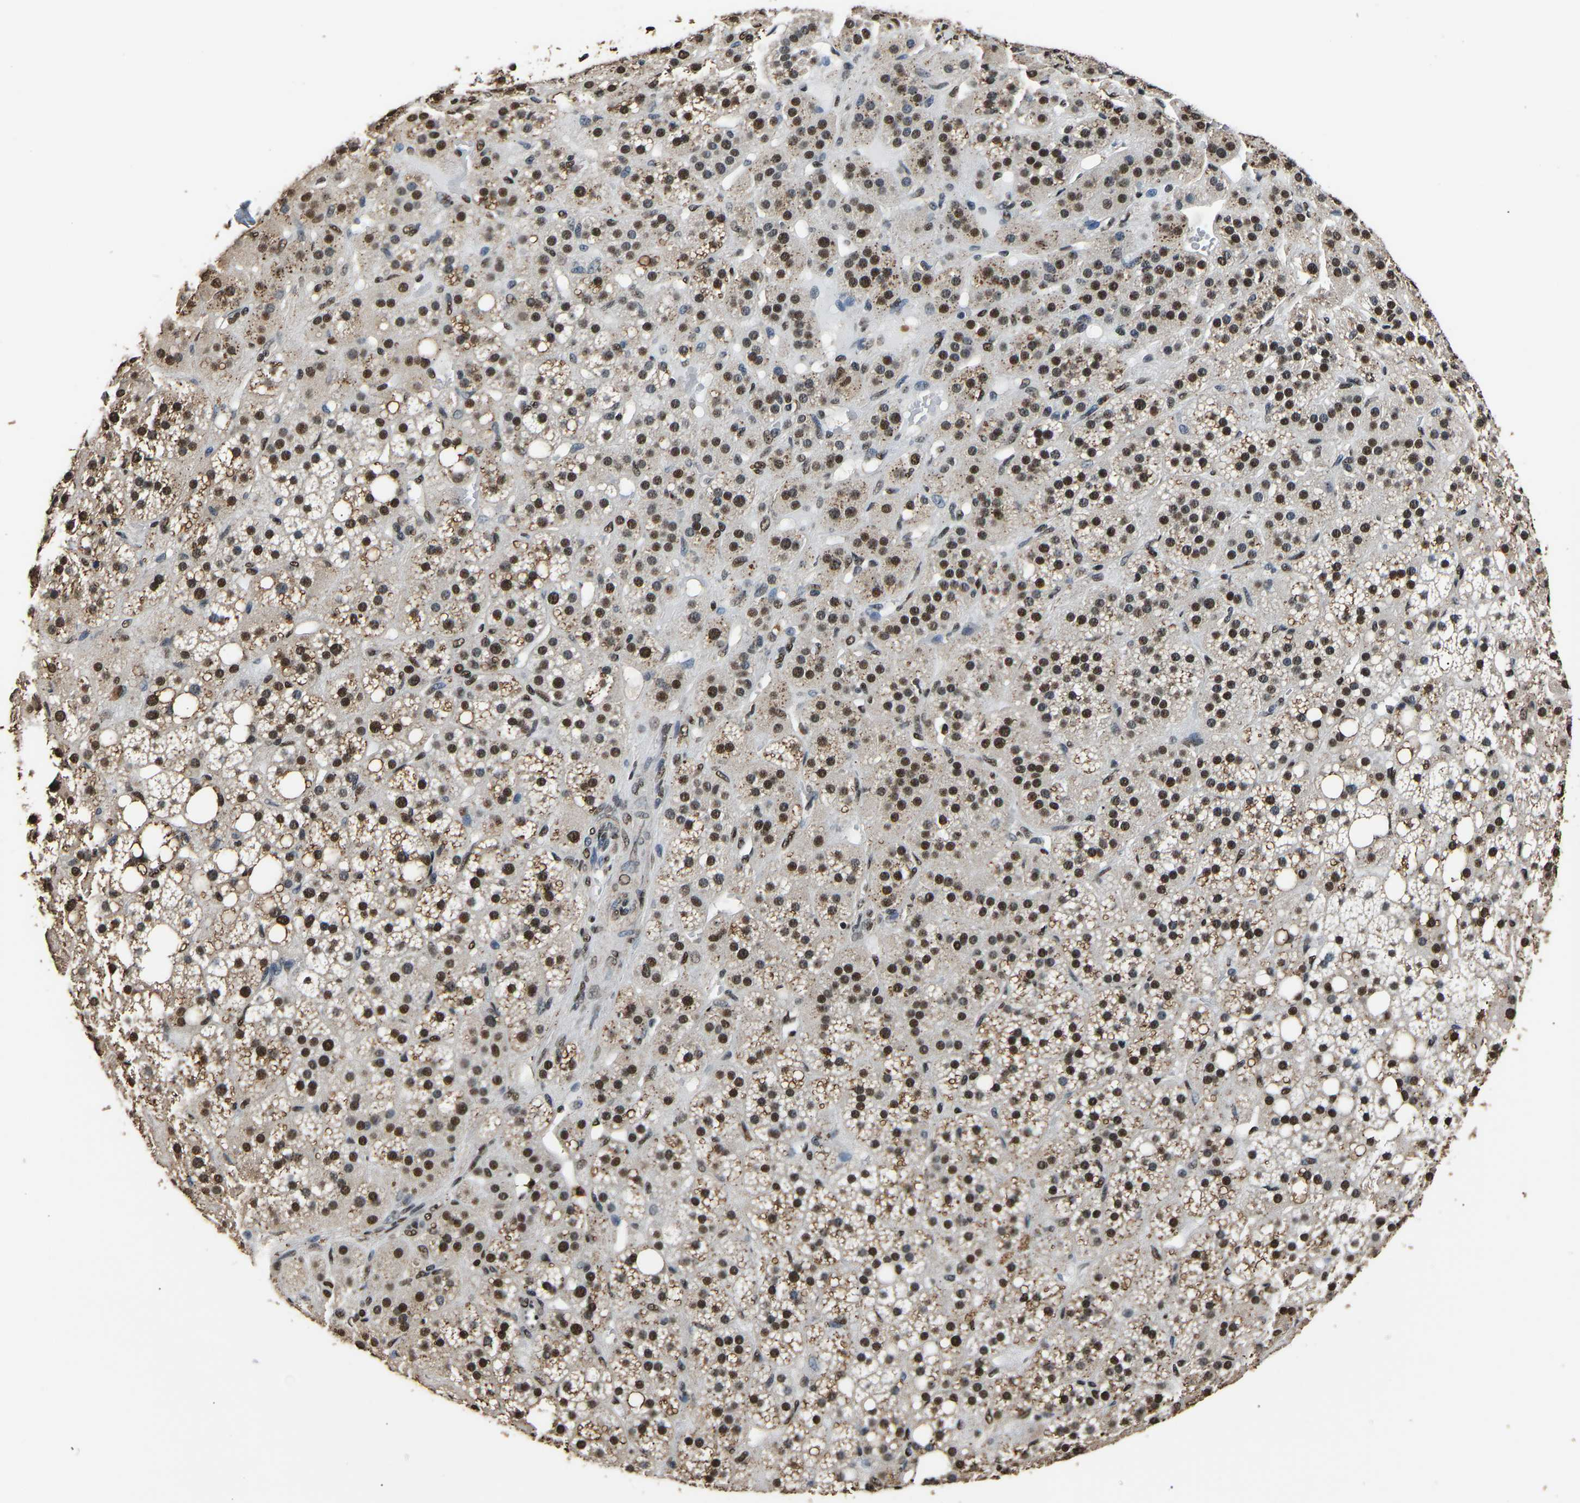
{"staining": {"intensity": "moderate", "quantity": ">75%", "location": "cytoplasmic/membranous,nuclear"}, "tissue": "adrenal gland", "cell_type": "Glandular cells", "image_type": "normal", "snomed": [{"axis": "morphology", "description": "Normal tissue, NOS"}, {"axis": "topography", "description": "Adrenal gland"}], "caption": "DAB (3,3'-diaminobenzidine) immunohistochemical staining of benign adrenal gland reveals moderate cytoplasmic/membranous,nuclear protein expression in about >75% of glandular cells. Nuclei are stained in blue.", "gene": "SAFB", "patient": {"sex": "female", "age": 59}}